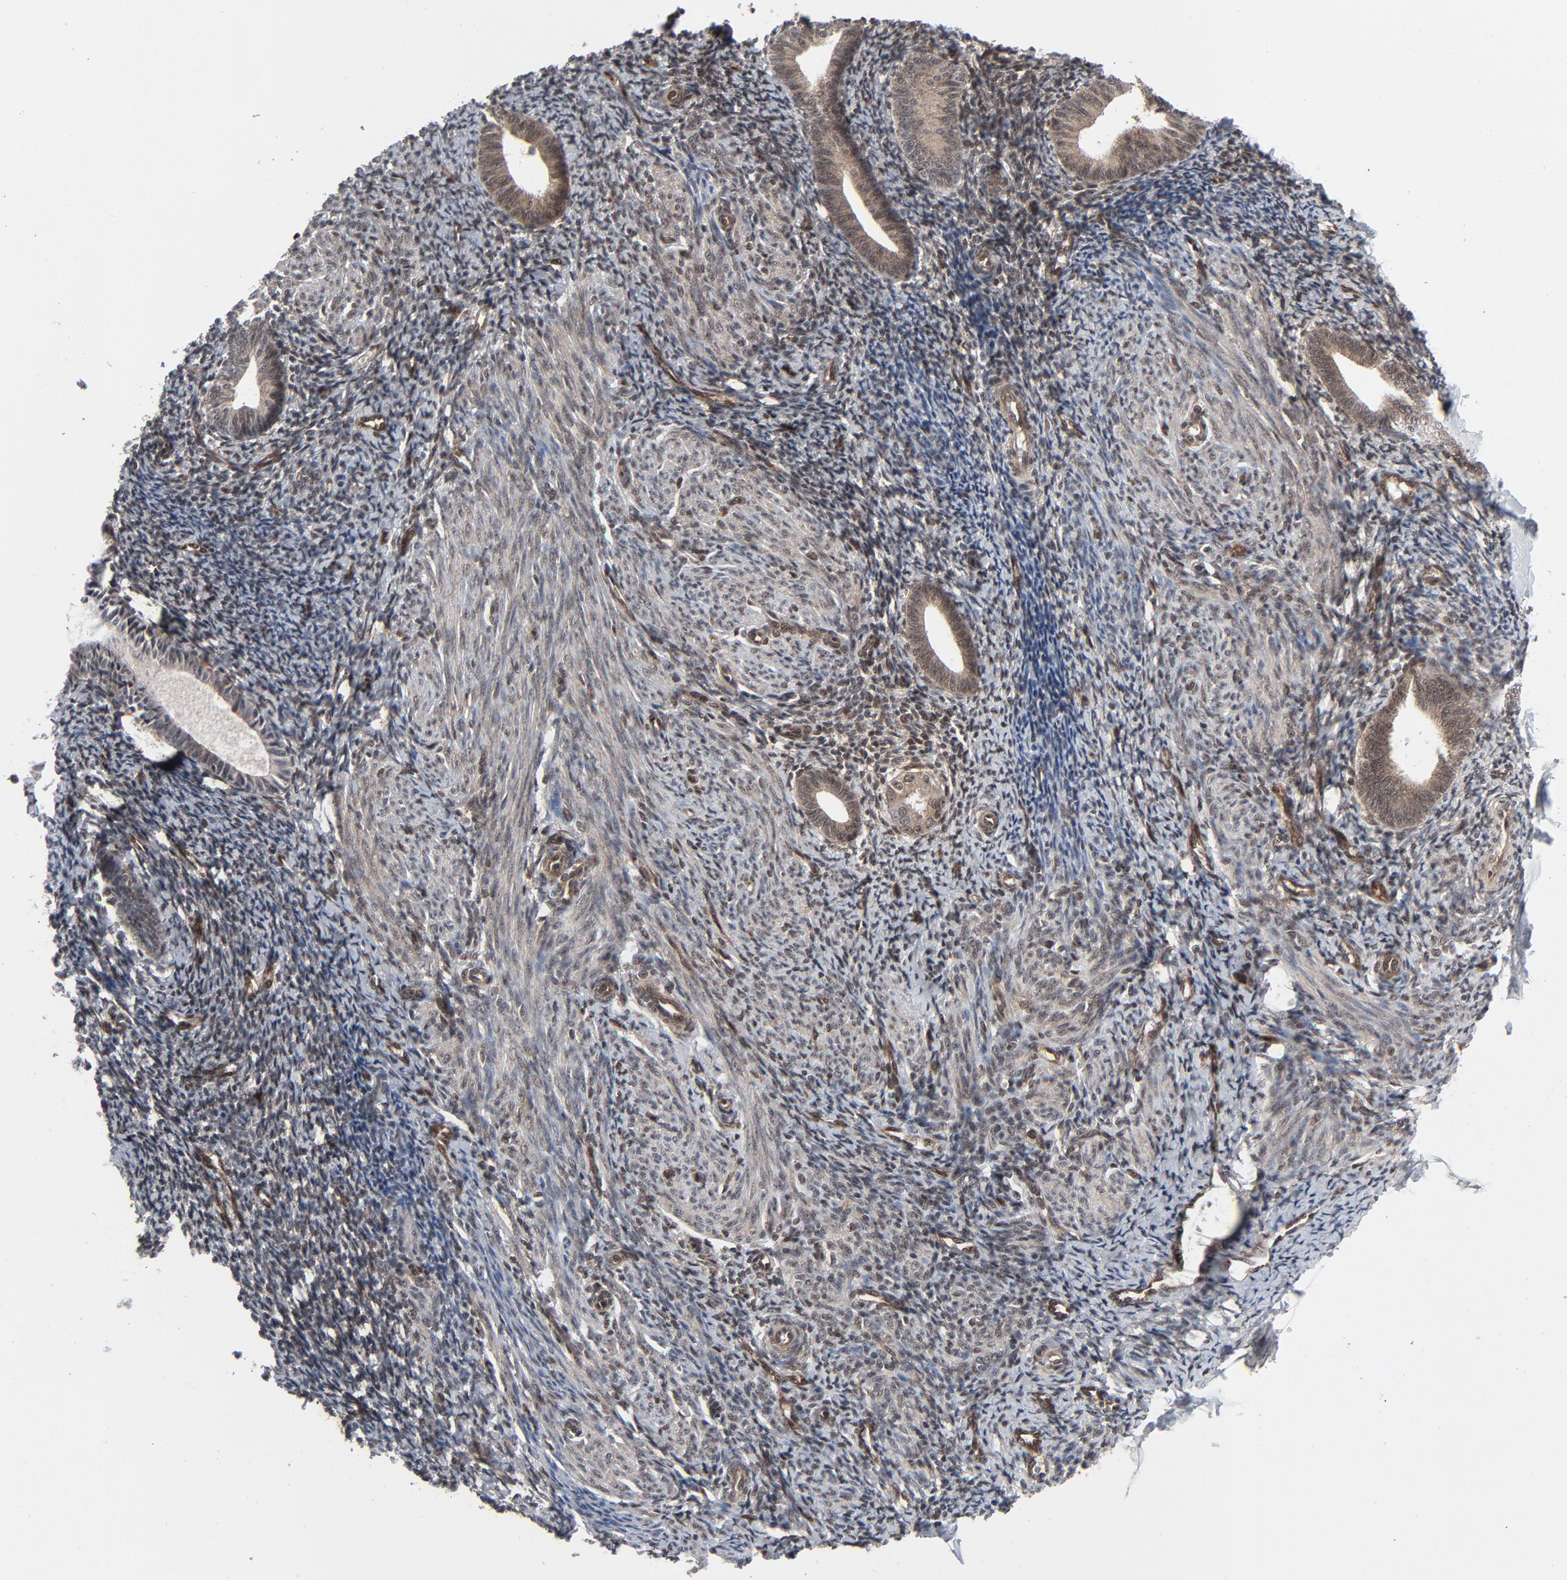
{"staining": {"intensity": "moderate", "quantity": ">75%", "location": "cytoplasmic/membranous,nuclear"}, "tissue": "endometrium", "cell_type": "Cells in endometrial stroma", "image_type": "normal", "snomed": [{"axis": "morphology", "description": "Normal tissue, NOS"}, {"axis": "topography", "description": "Endometrium"}], "caption": "DAB immunohistochemical staining of normal endometrium demonstrates moderate cytoplasmic/membranous,nuclear protein positivity in approximately >75% of cells in endometrial stroma.", "gene": "AKT1", "patient": {"sex": "female", "age": 57}}